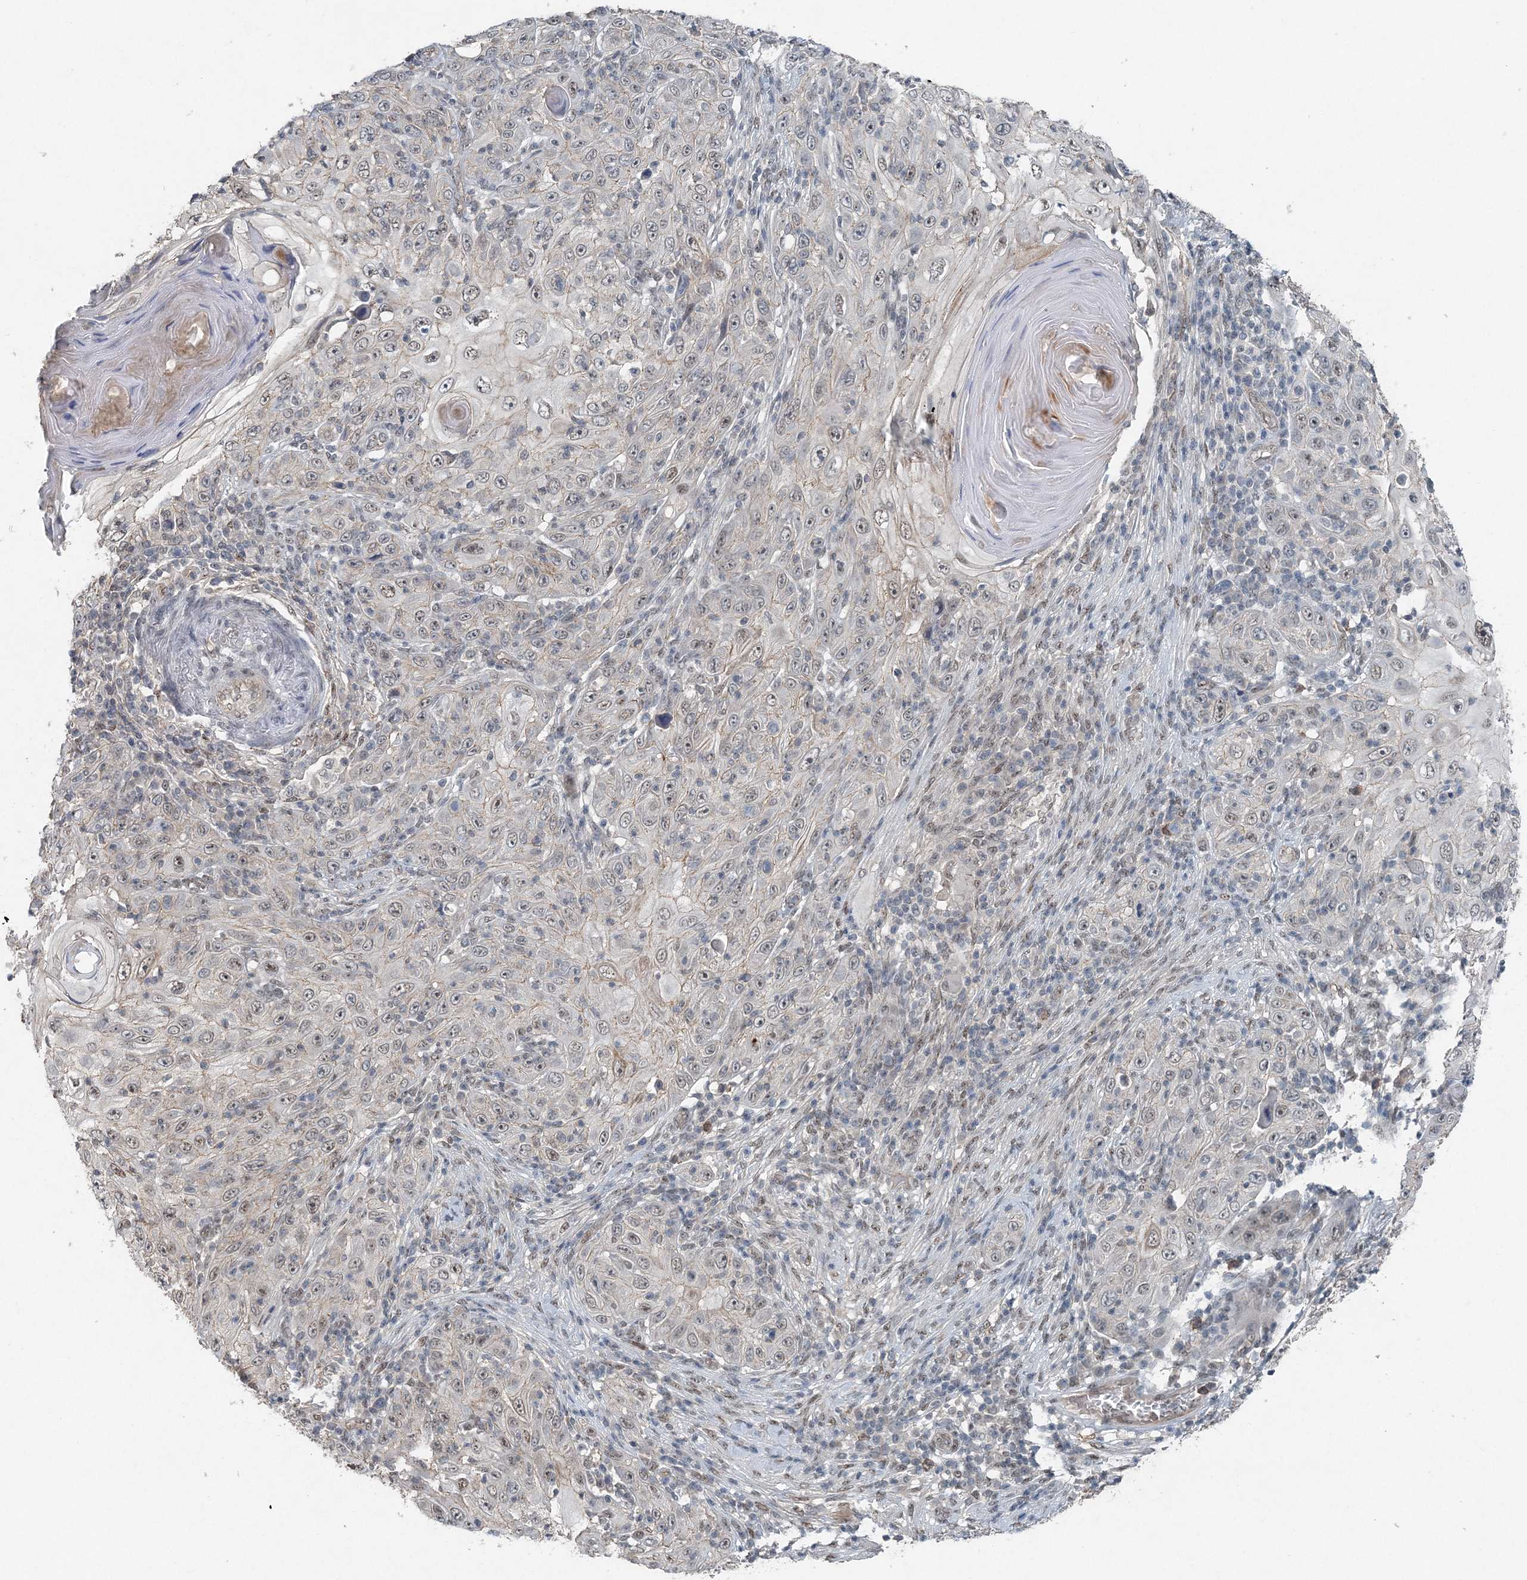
{"staining": {"intensity": "negative", "quantity": "none", "location": "none"}, "tissue": "skin cancer", "cell_type": "Tumor cells", "image_type": "cancer", "snomed": [{"axis": "morphology", "description": "Squamous cell carcinoma, NOS"}, {"axis": "topography", "description": "Skin"}], "caption": "The photomicrograph shows no significant positivity in tumor cells of skin squamous cell carcinoma.", "gene": "VSIG2", "patient": {"sex": "female", "age": 88}}